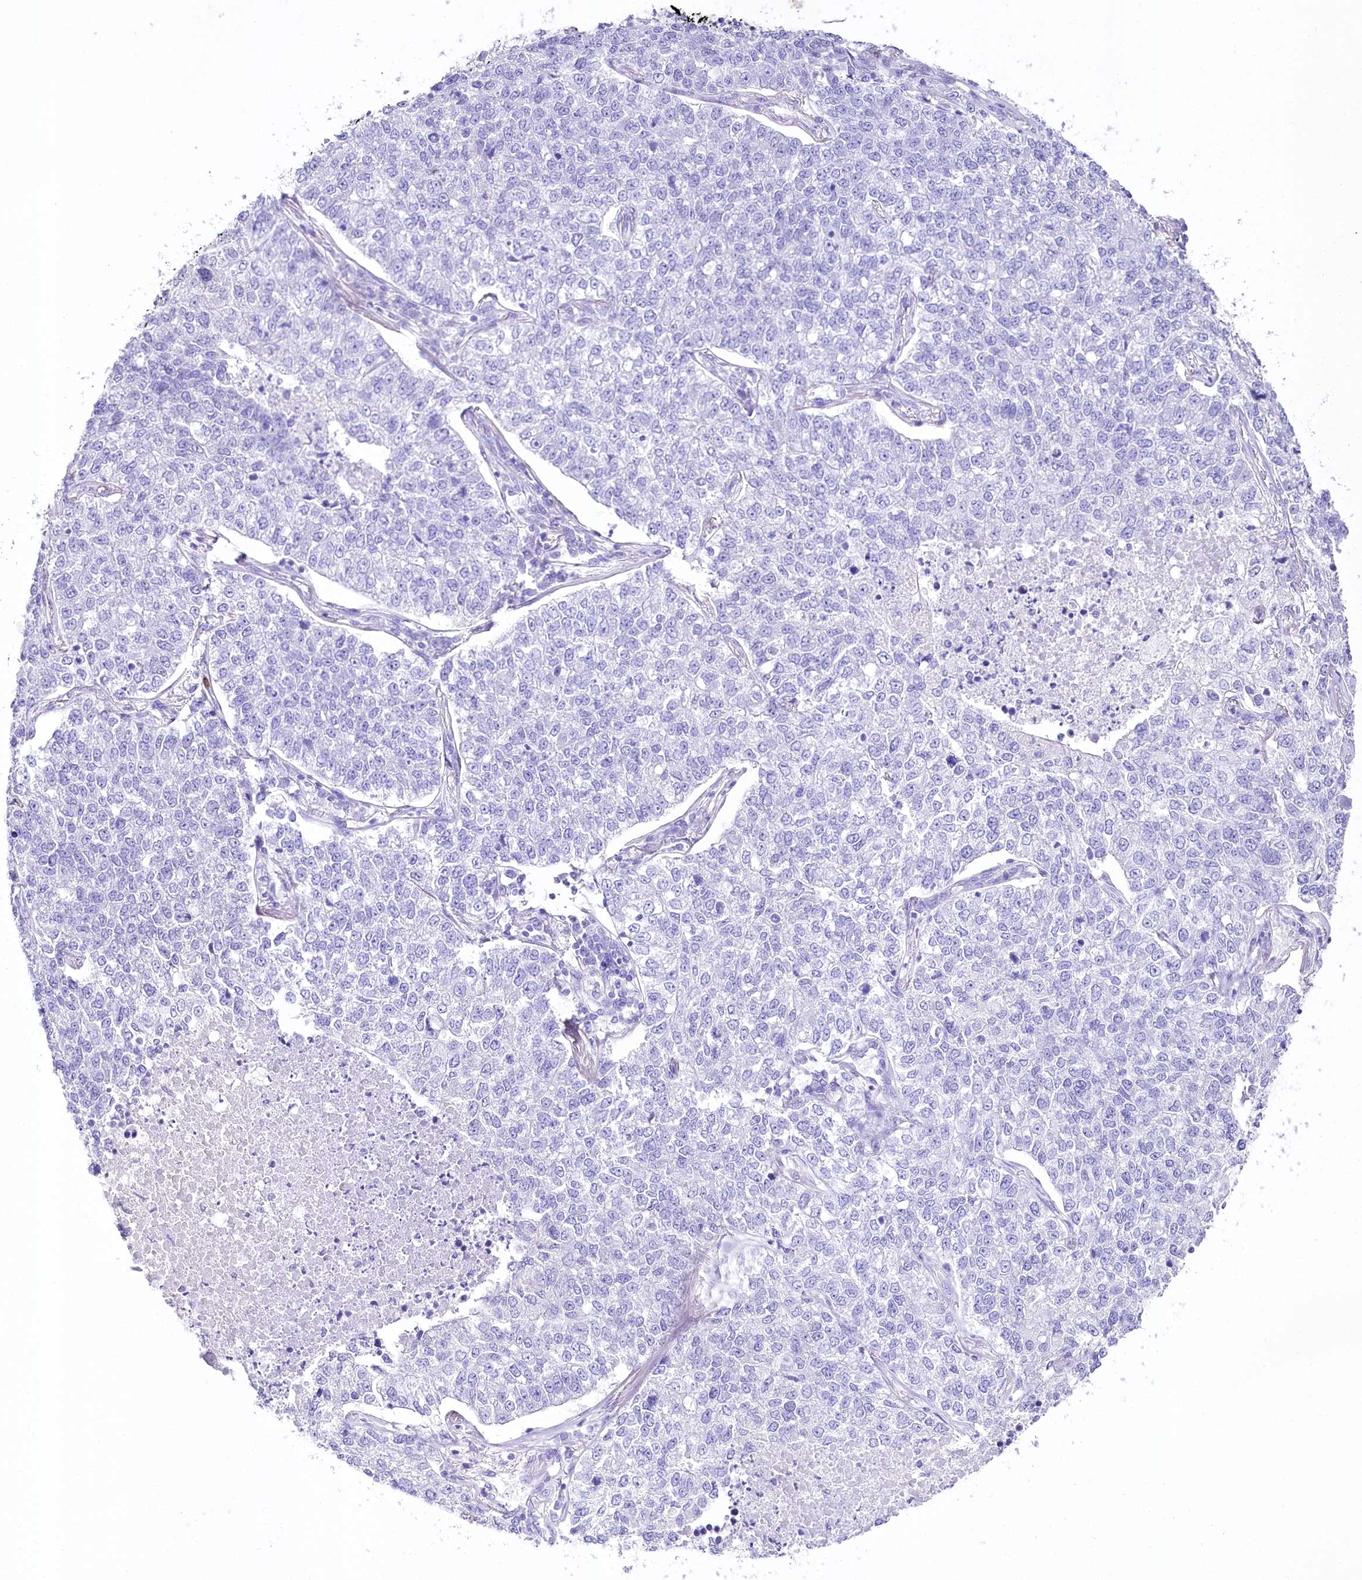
{"staining": {"intensity": "negative", "quantity": "none", "location": "none"}, "tissue": "lung cancer", "cell_type": "Tumor cells", "image_type": "cancer", "snomed": [{"axis": "morphology", "description": "Adenocarcinoma, NOS"}, {"axis": "topography", "description": "Lung"}], "caption": "Protein analysis of adenocarcinoma (lung) reveals no significant staining in tumor cells. Nuclei are stained in blue.", "gene": "CSN3", "patient": {"sex": "male", "age": 49}}